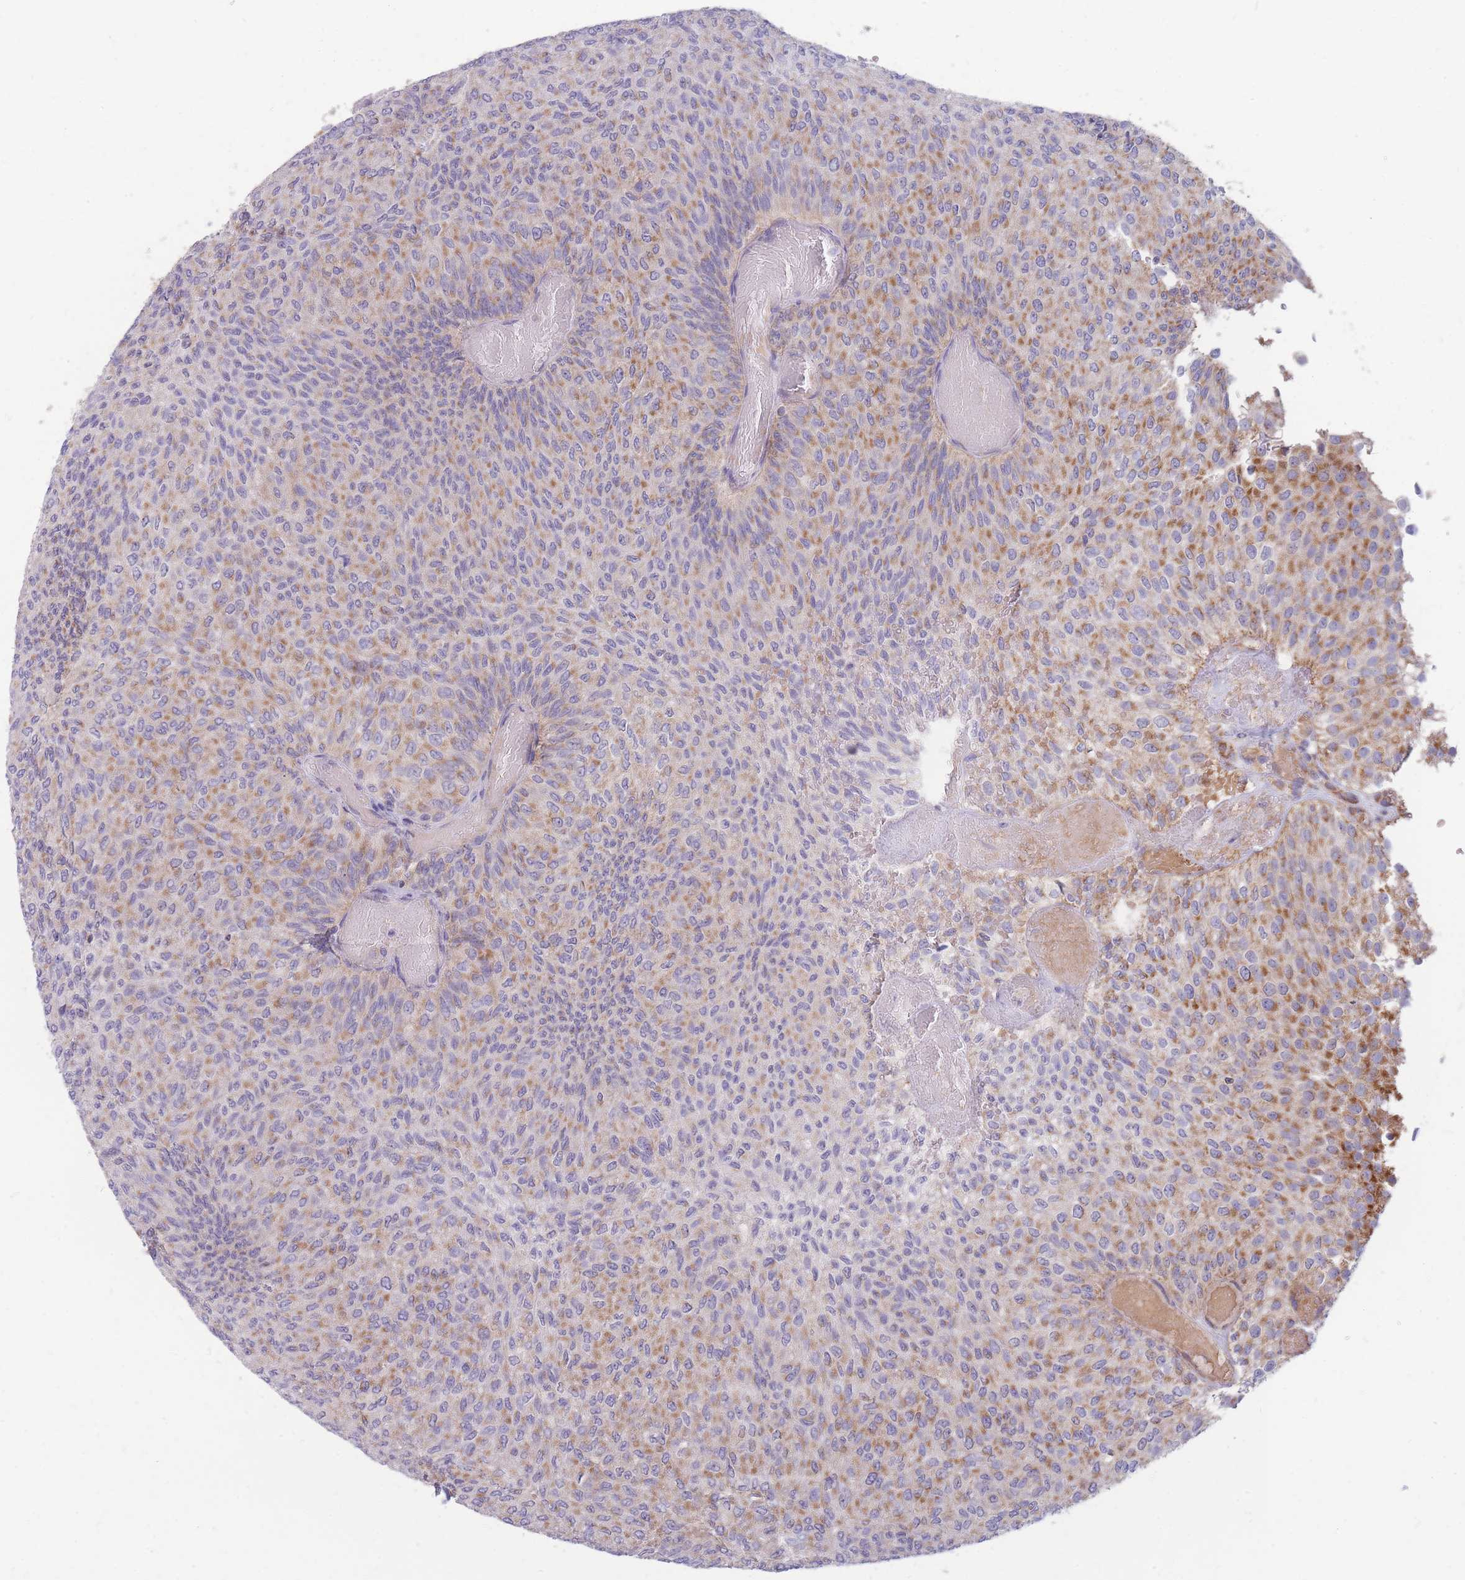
{"staining": {"intensity": "moderate", "quantity": "25%-75%", "location": "cytoplasmic/membranous"}, "tissue": "urothelial cancer", "cell_type": "Tumor cells", "image_type": "cancer", "snomed": [{"axis": "morphology", "description": "Urothelial carcinoma, Low grade"}, {"axis": "topography", "description": "Urinary bladder"}], "caption": "Immunohistochemistry (IHC) histopathology image of human low-grade urothelial carcinoma stained for a protein (brown), which displays medium levels of moderate cytoplasmic/membranous expression in about 25%-75% of tumor cells.", "gene": "MRPS9", "patient": {"sex": "male", "age": 78}}